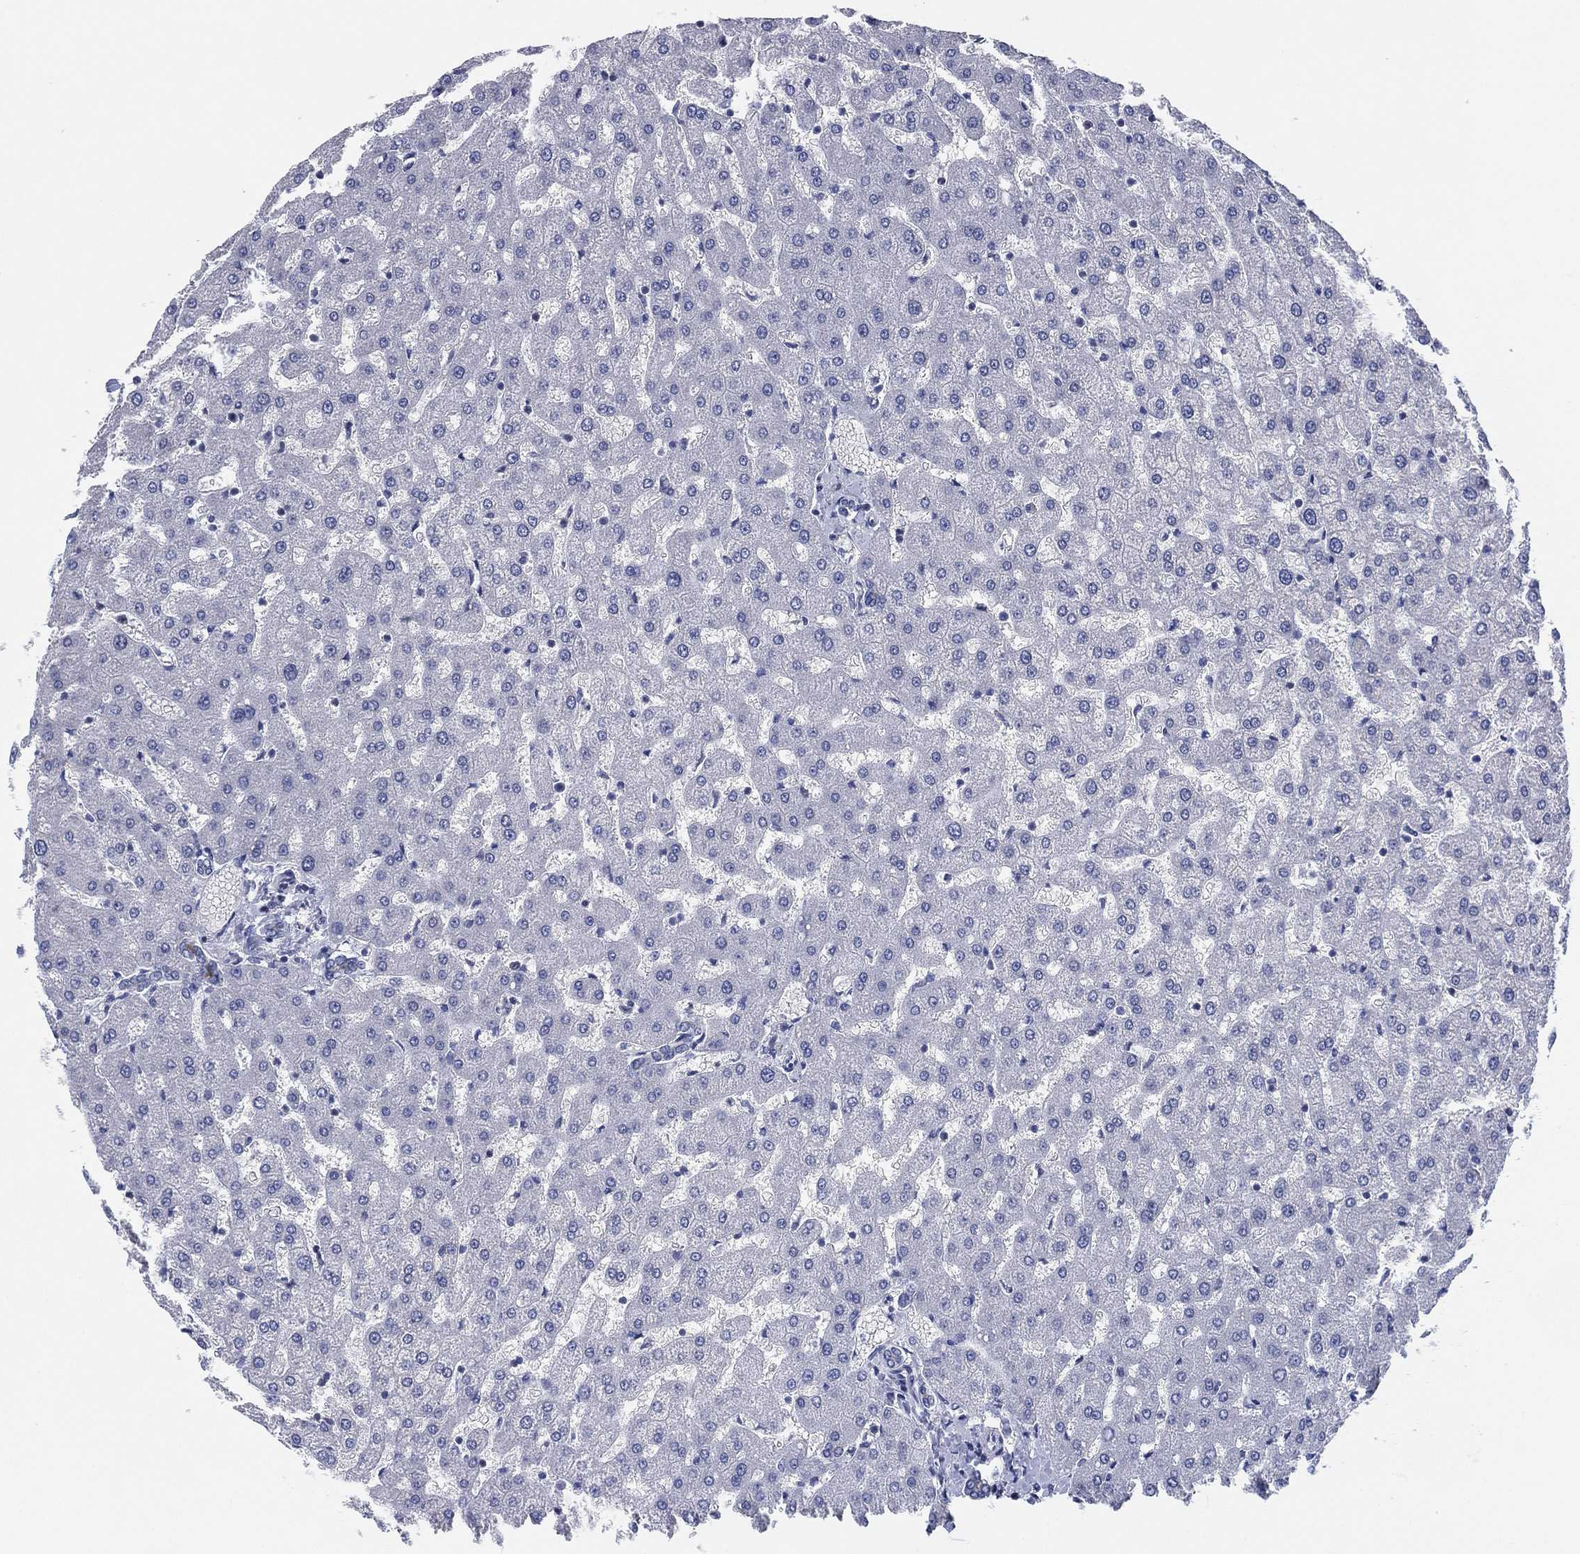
{"staining": {"intensity": "negative", "quantity": "none", "location": "none"}, "tissue": "liver", "cell_type": "Cholangiocytes", "image_type": "normal", "snomed": [{"axis": "morphology", "description": "Normal tissue, NOS"}, {"axis": "topography", "description": "Liver"}], "caption": "Liver stained for a protein using IHC shows no staining cholangiocytes.", "gene": "CFTR", "patient": {"sex": "female", "age": 50}}